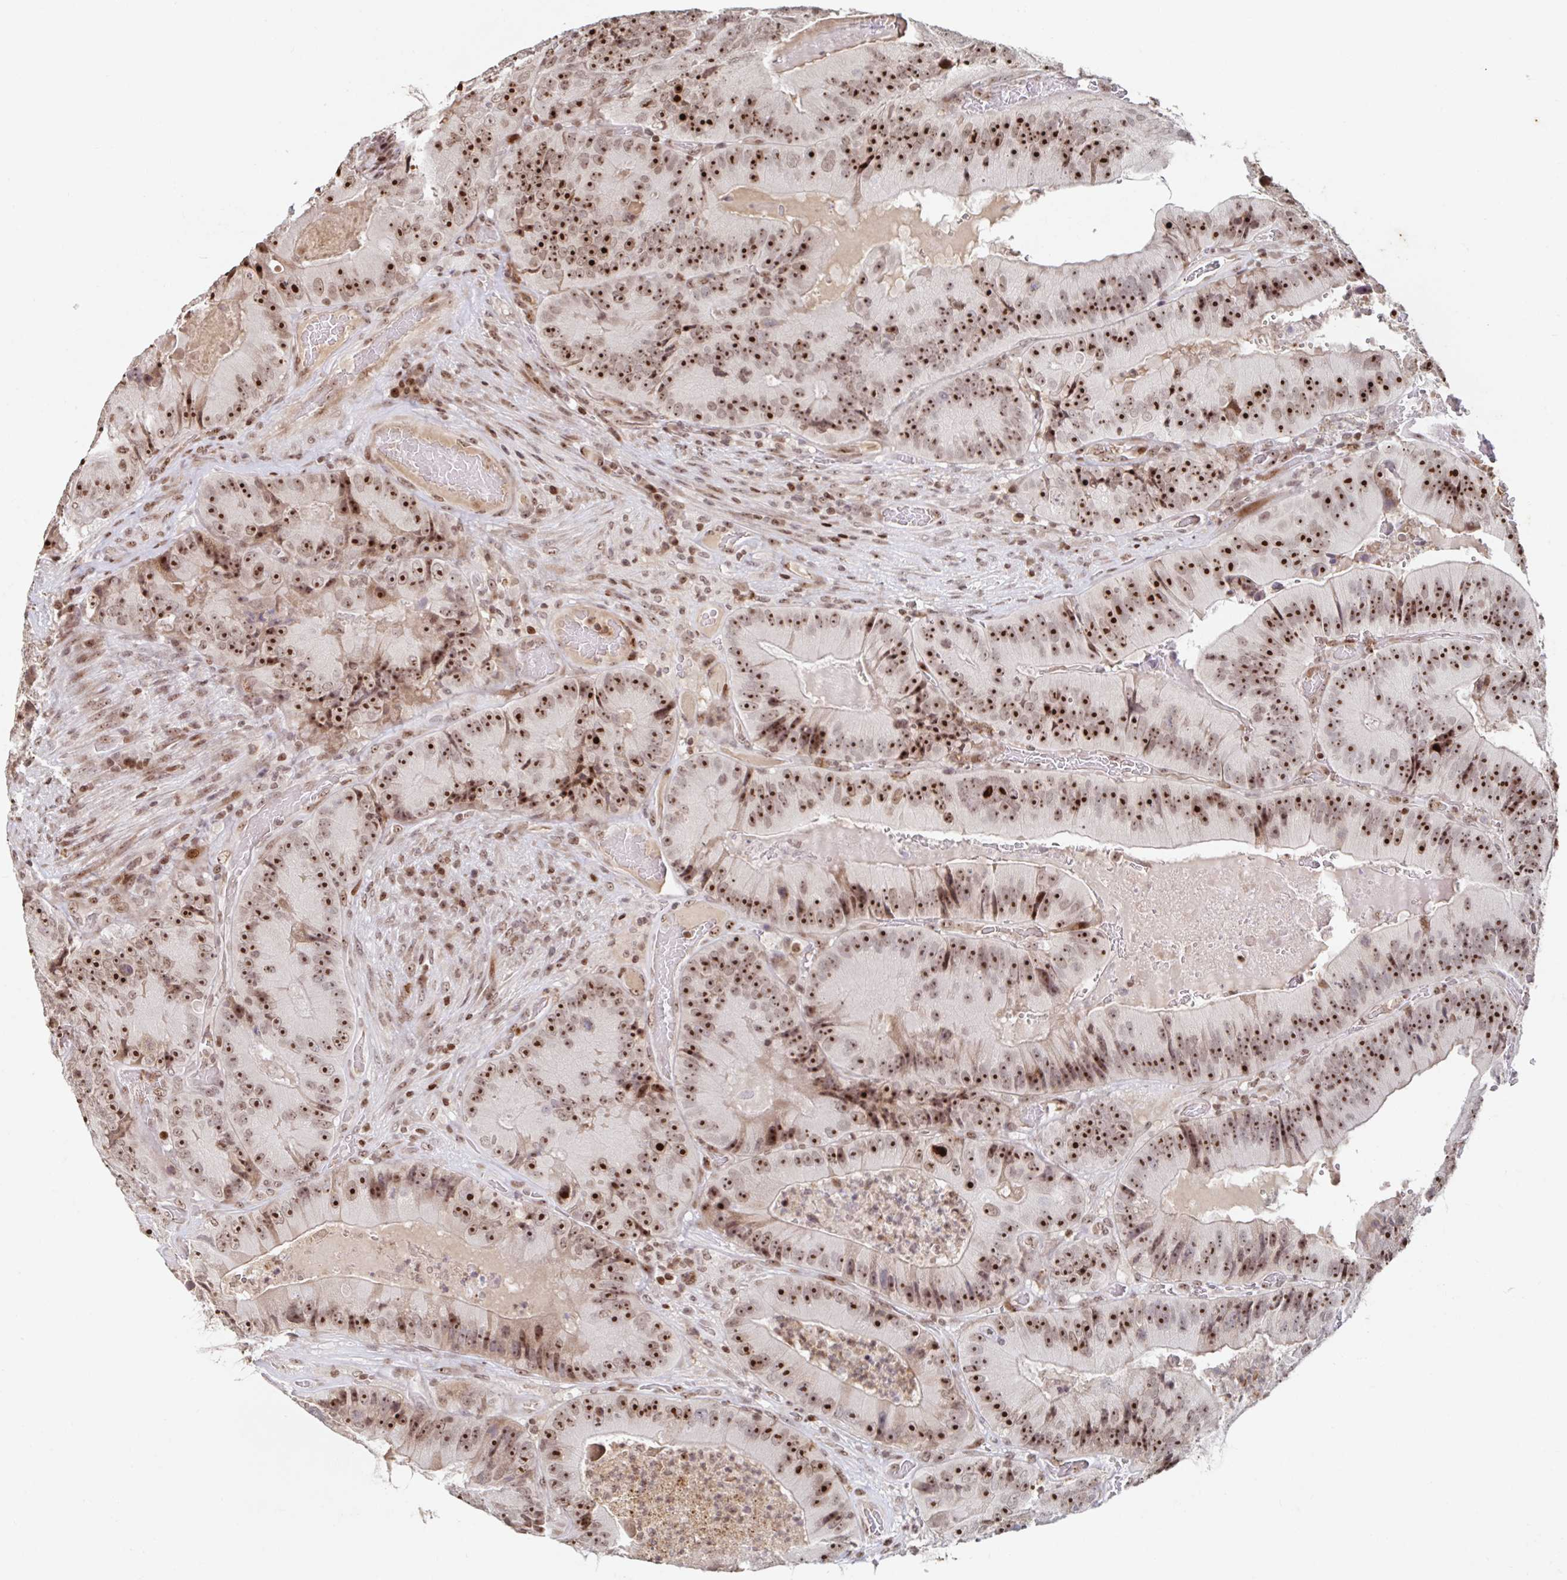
{"staining": {"intensity": "strong", "quantity": ">75%", "location": "nuclear"}, "tissue": "colorectal cancer", "cell_type": "Tumor cells", "image_type": "cancer", "snomed": [{"axis": "morphology", "description": "Adenocarcinoma, NOS"}, {"axis": "topography", "description": "Colon"}], "caption": "DAB immunohistochemical staining of colorectal cancer demonstrates strong nuclear protein staining in approximately >75% of tumor cells. The protein is shown in brown color, while the nuclei are stained blue.", "gene": "C19orf53", "patient": {"sex": "female", "age": 86}}